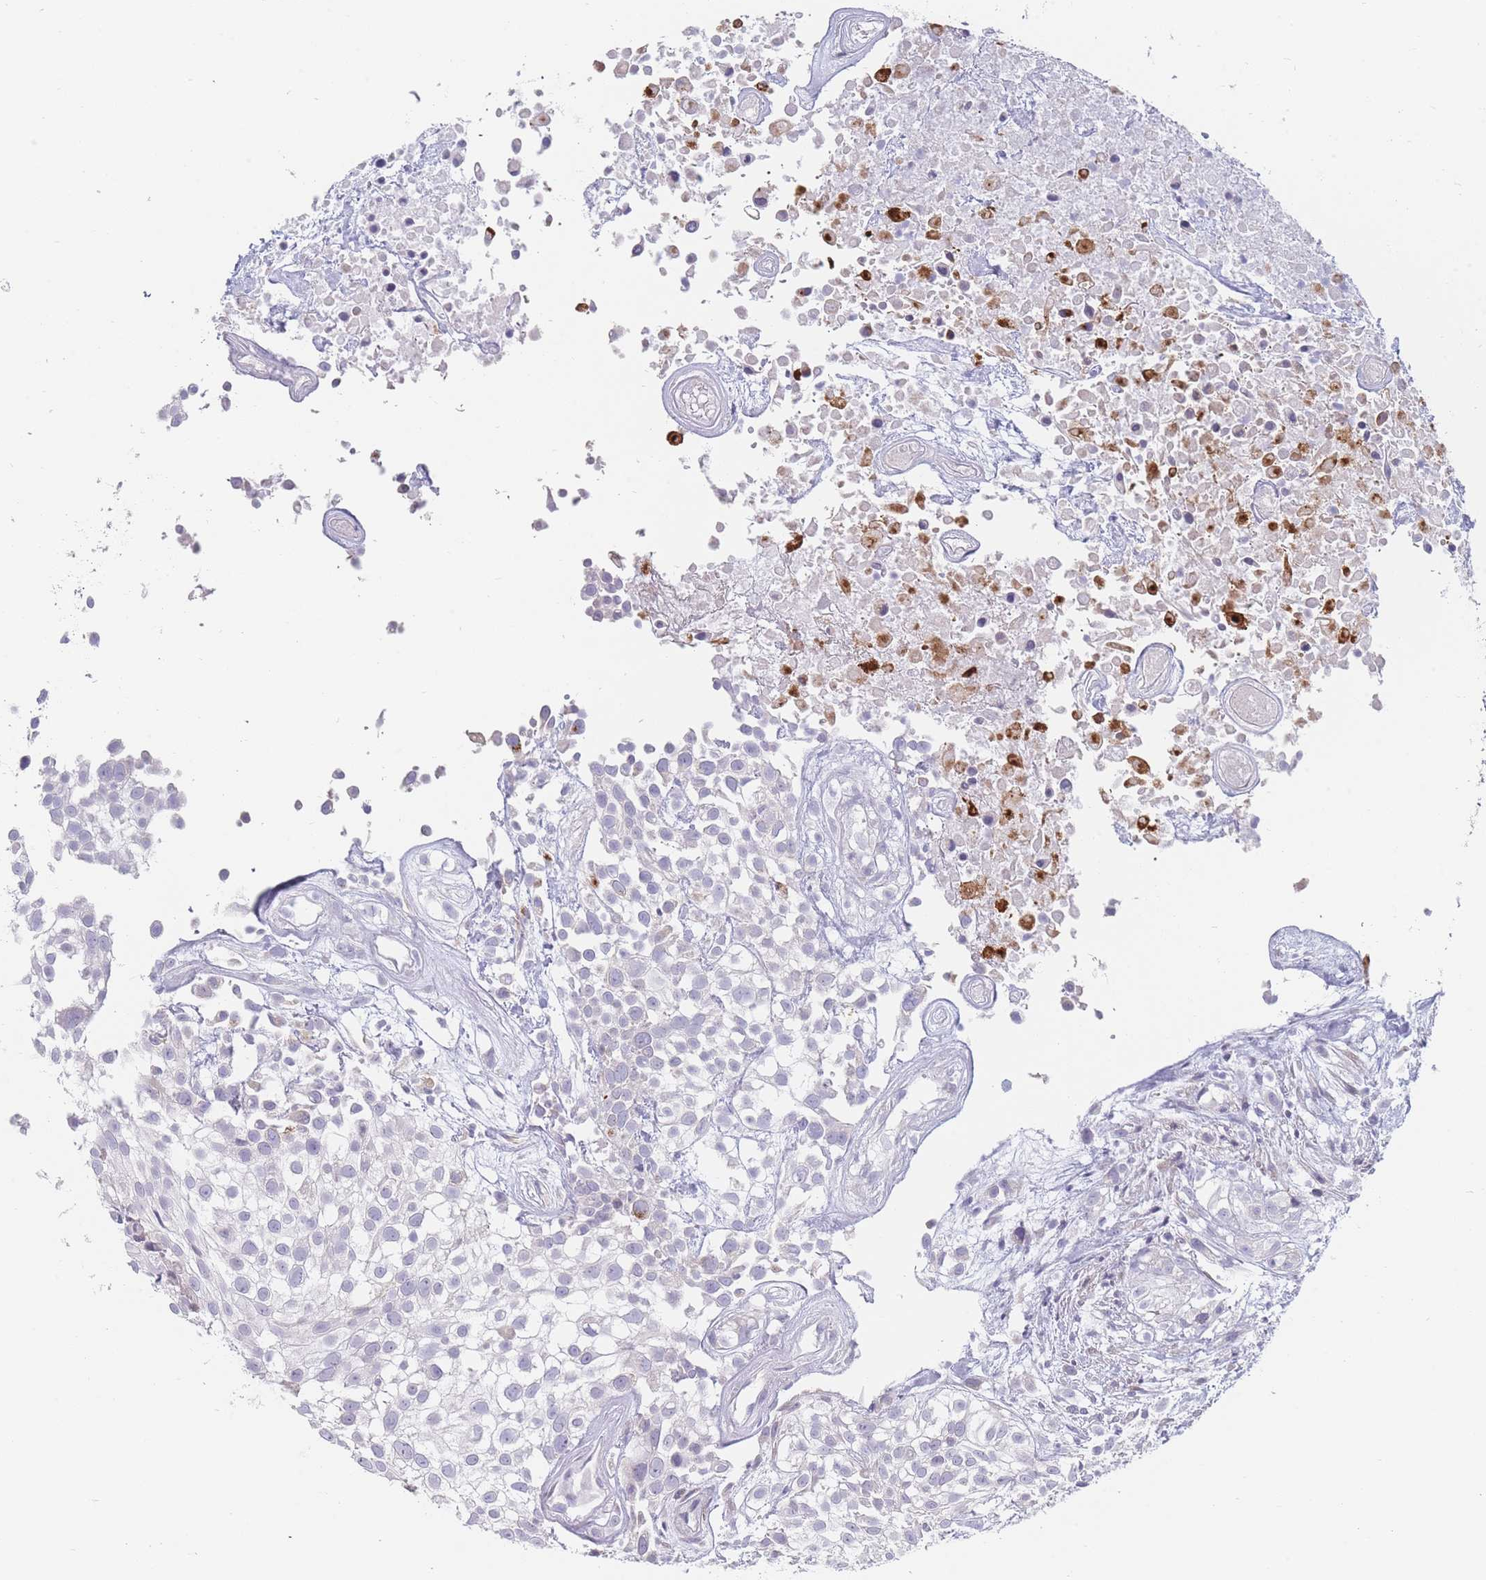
{"staining": {"intensity": "negative", "quantity": "none", "location": "none"}, "tissue": "urothelial cancer", "cell_type": "Tumor cells", "image_type": "cancer", "snomed": [{"axis": "morphology", "description": "Urothelial carcinoma, High grade"}, {"axis": "topography", "description": "Urinary bladder"}], "caption": "Immunohistochemistry of high-grade urothelial carcinoma reveals no positivity in tumor cells.", "gene": "SPATS1", "patient": {"sex": "male", "age": 56}}